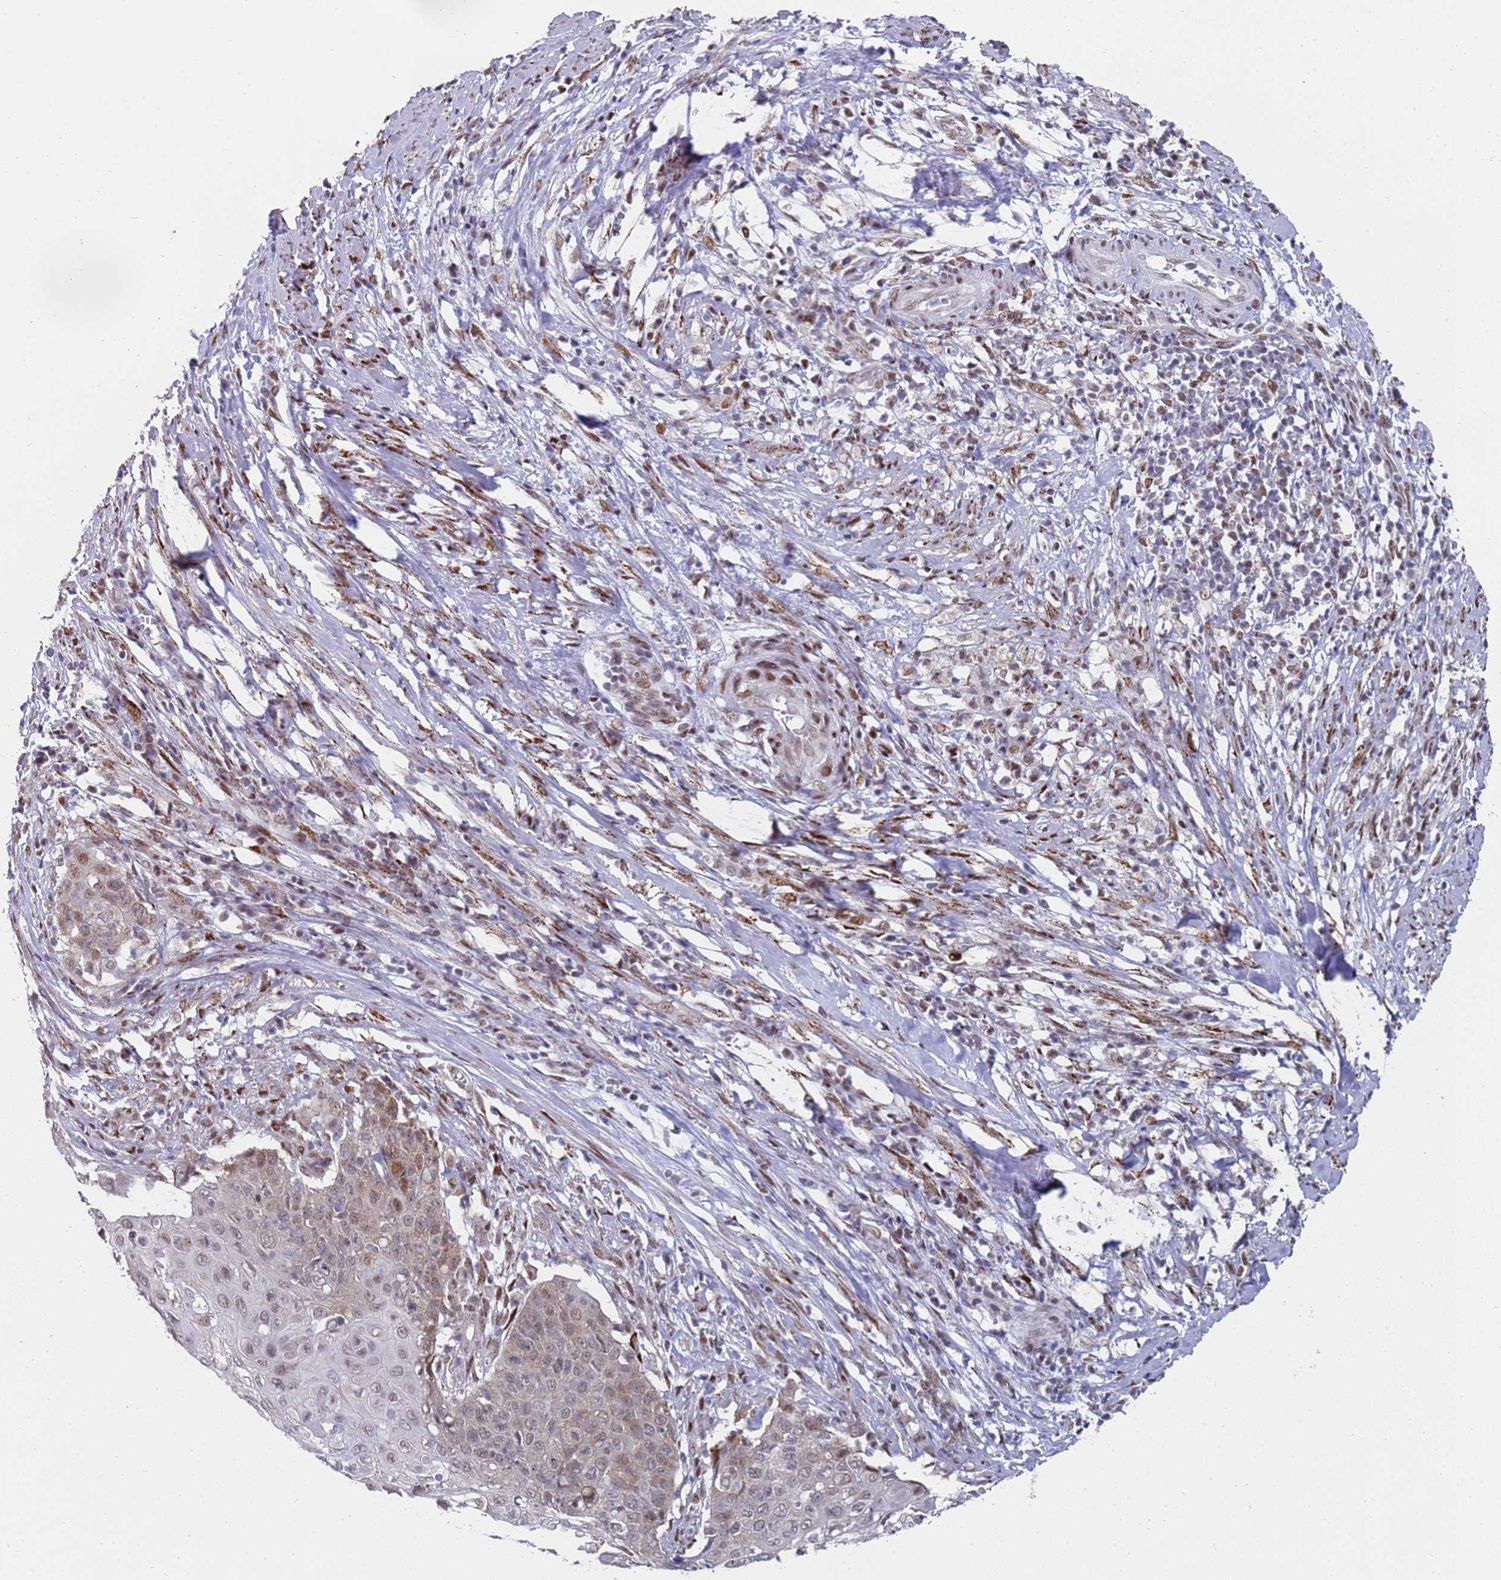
{"staining": {"intensity": "weak", "quantity": ">75%", "location": "nuclear"}, "tissue": "cervical cancer", "cell_type": "Tumor cells", "image_type": "cancer", "snomed": [{"axis": "morphology", "description": "Squamous cell carcinoma, NOS"}, {"axis": "topography", "description": "Cervix"}], "caption": "IHC (DAB (3,3'-diaminobenzidine)) staining of human cervical cancer displays weak nuclear protein staining in about >75% of tumor cells. The staining was performed using DAB, with brown indicating positive protein expression. Nuclei are stained blue with hematoxylin.", "gene": "COPS6", "patient": {"sex": "female", "age": 39}}